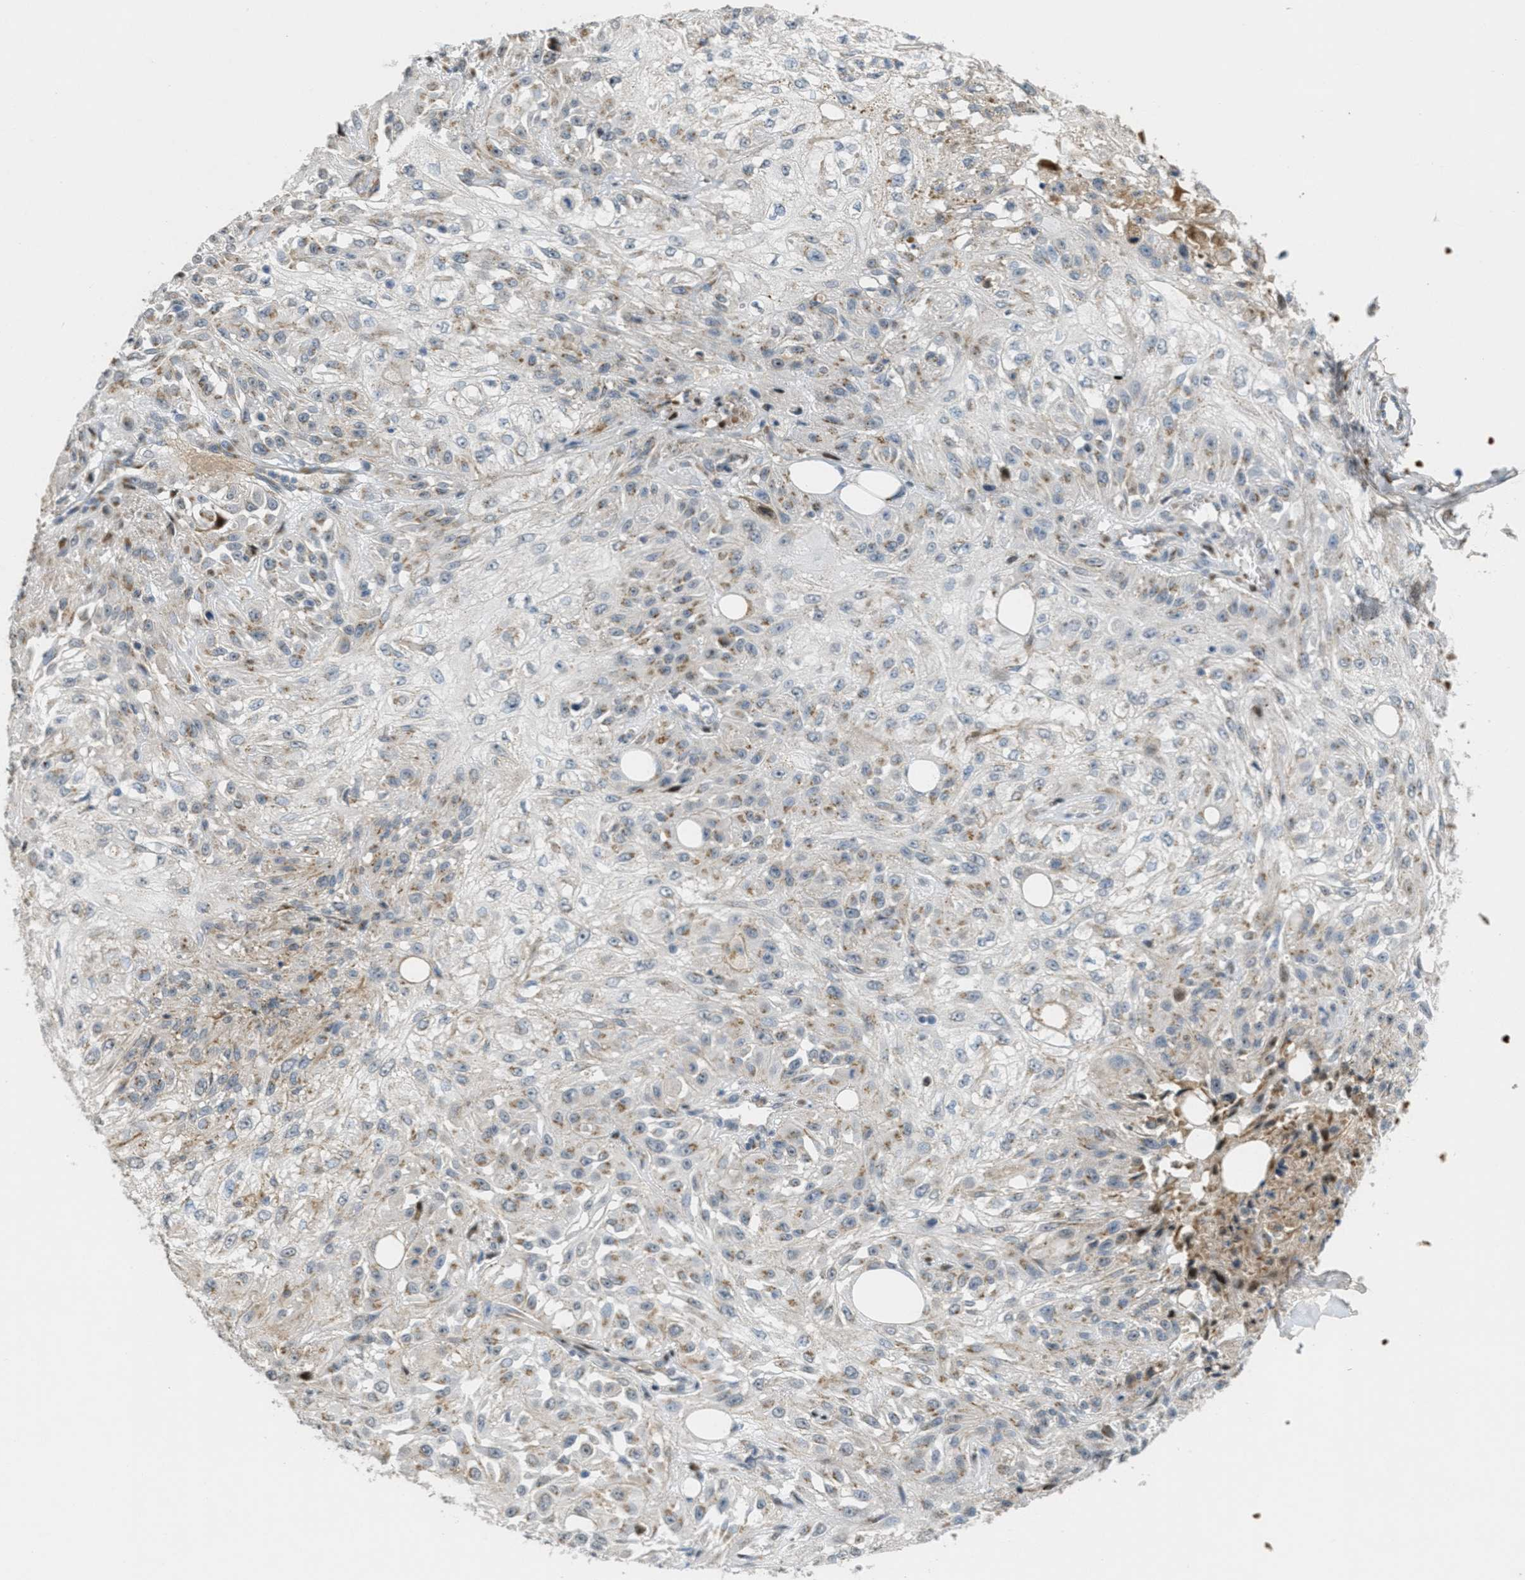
{"staining": {"intensity": "moderate", "quantity": "25%-75%", "location": "cytoplasmic/membranous"}, "tissue": "skin cancer", "cell_type": "Tumor cells", "image_type": "cancer", "snomed": [{"axis": "morphology", "description": "Squamous cell carcinoma, NOS"}, {"axis": "morphology", "description": "Squamous cell carcinoma, metastatic, NOS"}, {"axis": "topography", "description": "Skin"}, {"axis": "topography", "description": "Lymph node"}], "caption": "Tumor cells demonstrate medium levels of moderate cytoplasmic/membranous staining in approximately 25%-75% of cells in human skin cancer.", "gene": "ZFPL1", "patient": {"sex": "male", "age": 75}}